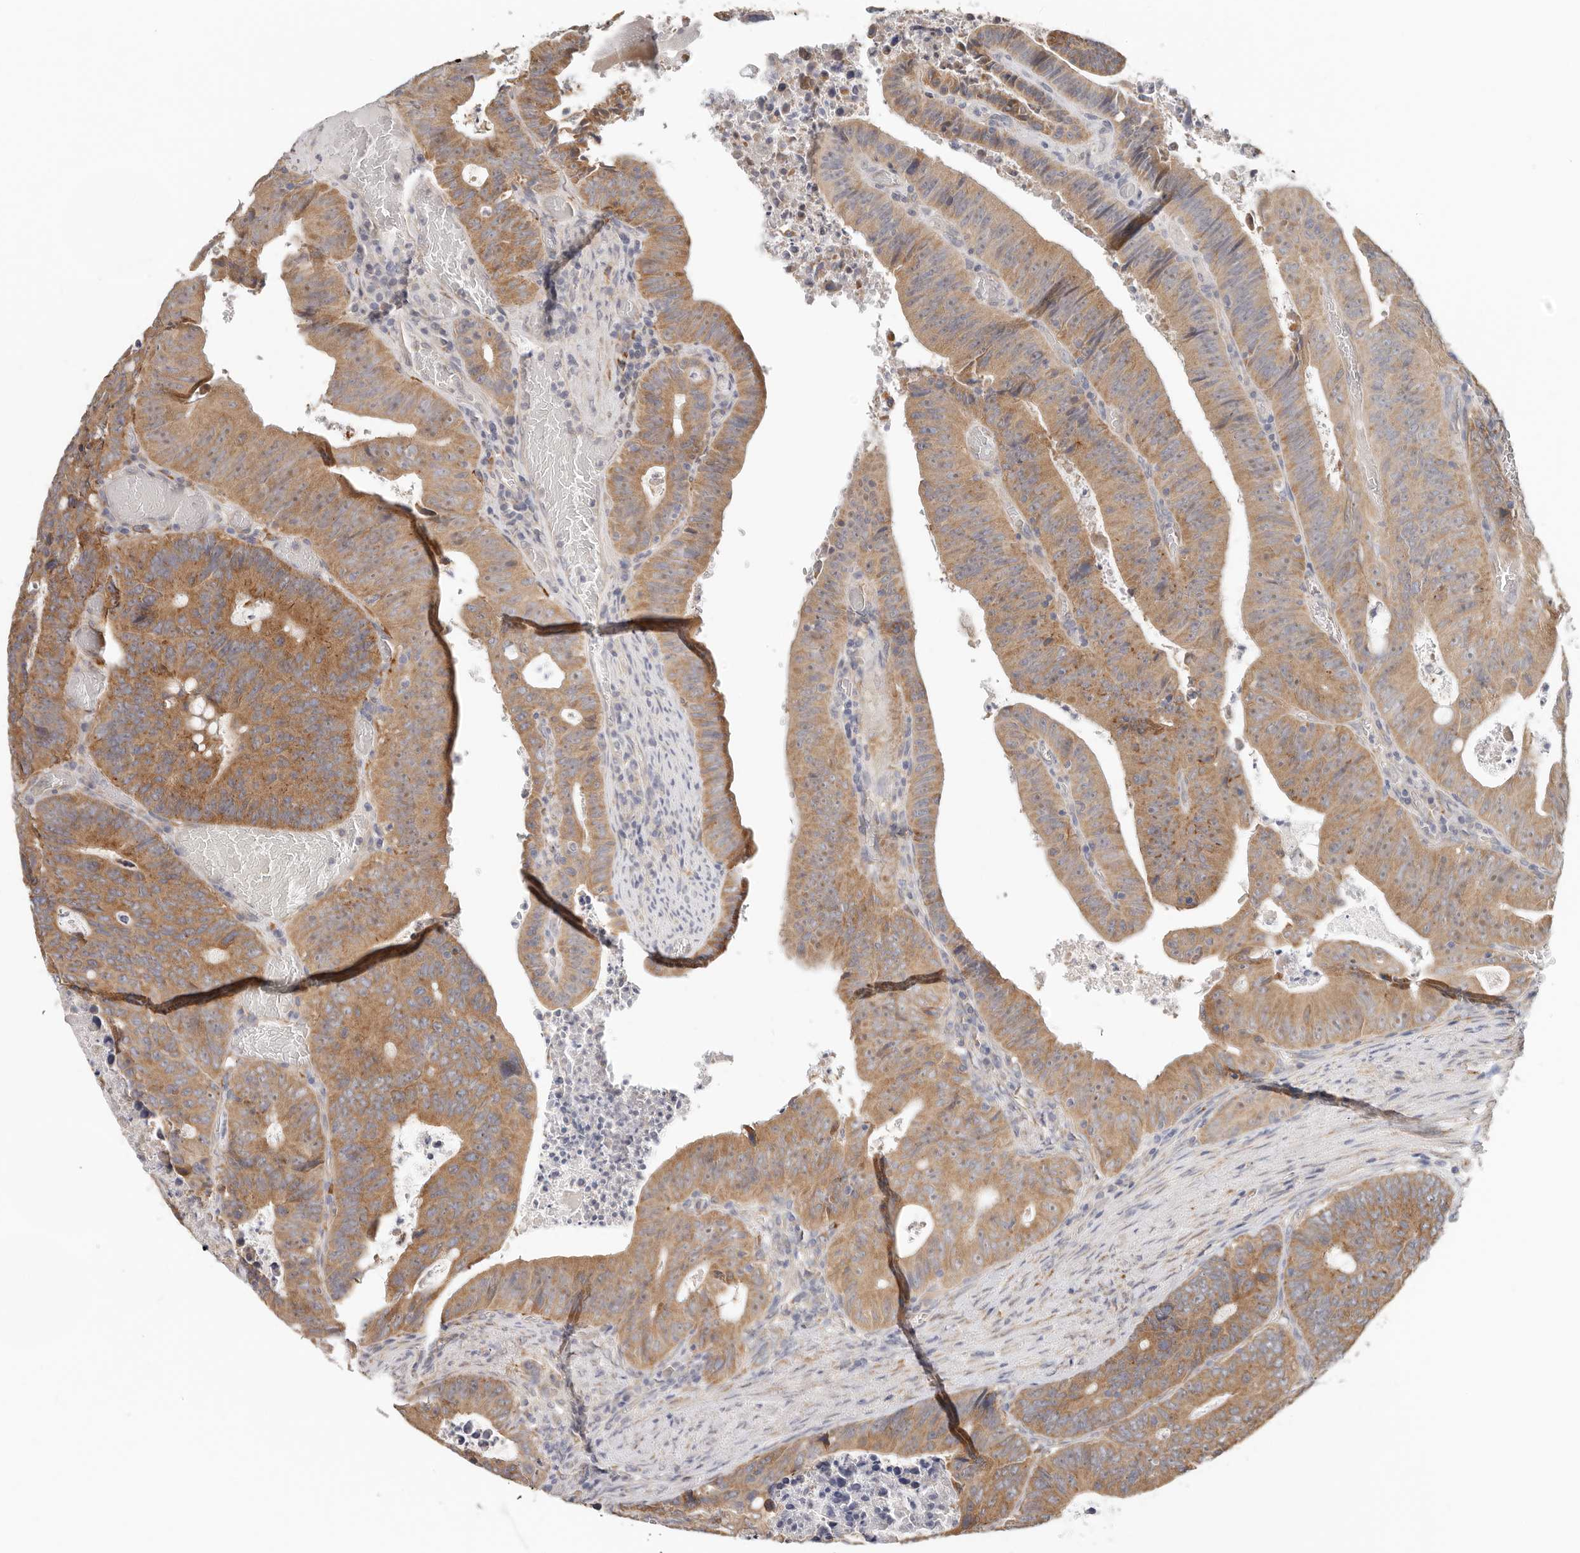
{"staining": {"intensity": "moderate", "quantity": ">75%", "location": "cytoplasmic/membranous"}, "tissue": "colorectal cancer", "cell_type": "Tumor cells", "image_type": "cancer", "snomed": [{"axis": "morphology", "description": "Adenocarcinoma, NOS"}, {"axis": "topography", "description": "Colon"}], "caption": "DAB (3,3'-diaminobenzidine) immunohistochemical staining of adenocarcinoma (colorectal) exhibits moderate cytoplasmic/membranous protein staining in about >75% of tumor cells. The protein is stained brown, and the nuclei are stained in blue (DAB (3,3'-diaminobenzidine) IHC with brightfield microscopy, high magnification).", "gene": "AFDN", "patient": {"sex": "male", "age": 87}}